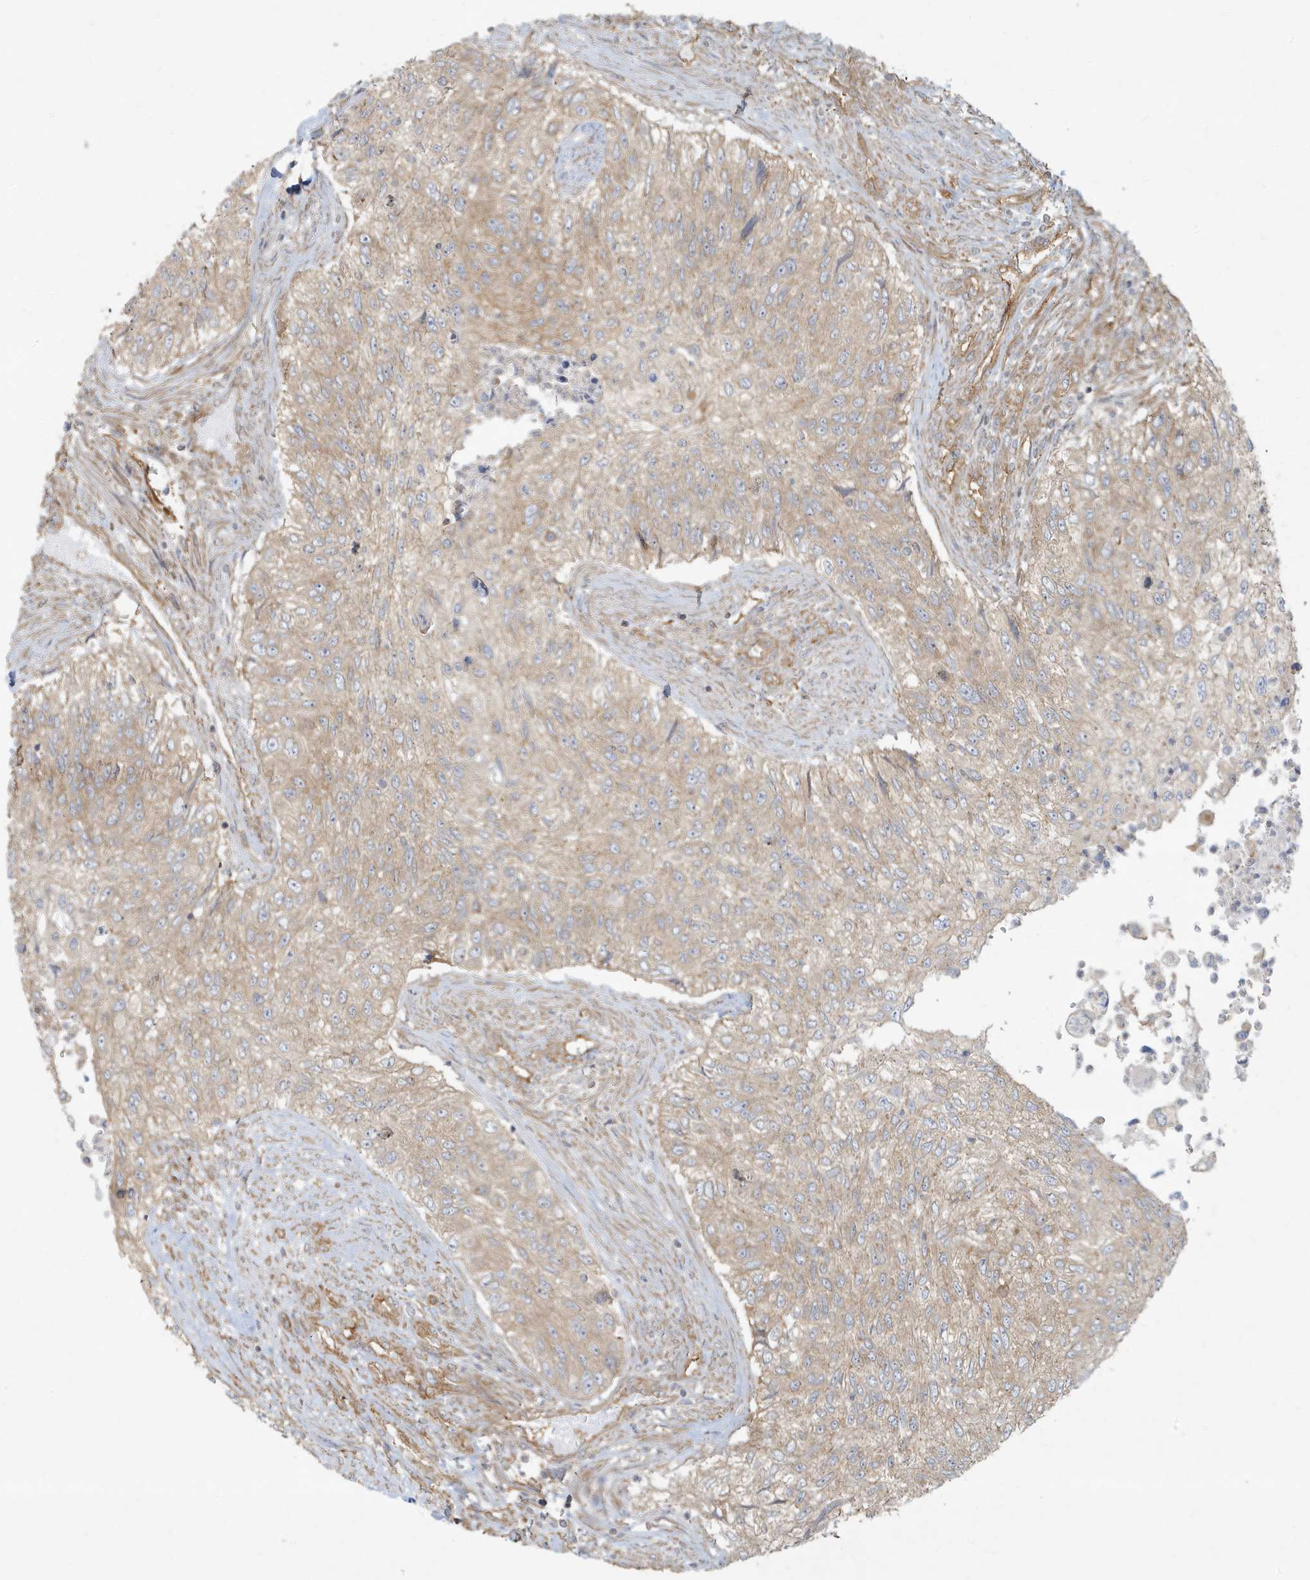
{"staining": {"intensity": "weak", "quantity": ">75%", "location": "cytoplasmic/membranous"}, "tissue": "urothelial cancer", "cell_type": "Tumor cells", "image_type": "cancer", "snomed": [{"axis": "morphology", "description": "Urothelial carcinoma, High grade"}, {"axis": "topography", "description": "Urinary bladder"}], "caption": "There is low levels of weak cytoplasmic/membranous expression in tumor cells of high-grade urothelial carcinoma, as demonstrated by immunohistochemical staining (brown color).", "gene": "ATP23", "patient": {"sex": "female", "age": 60}}